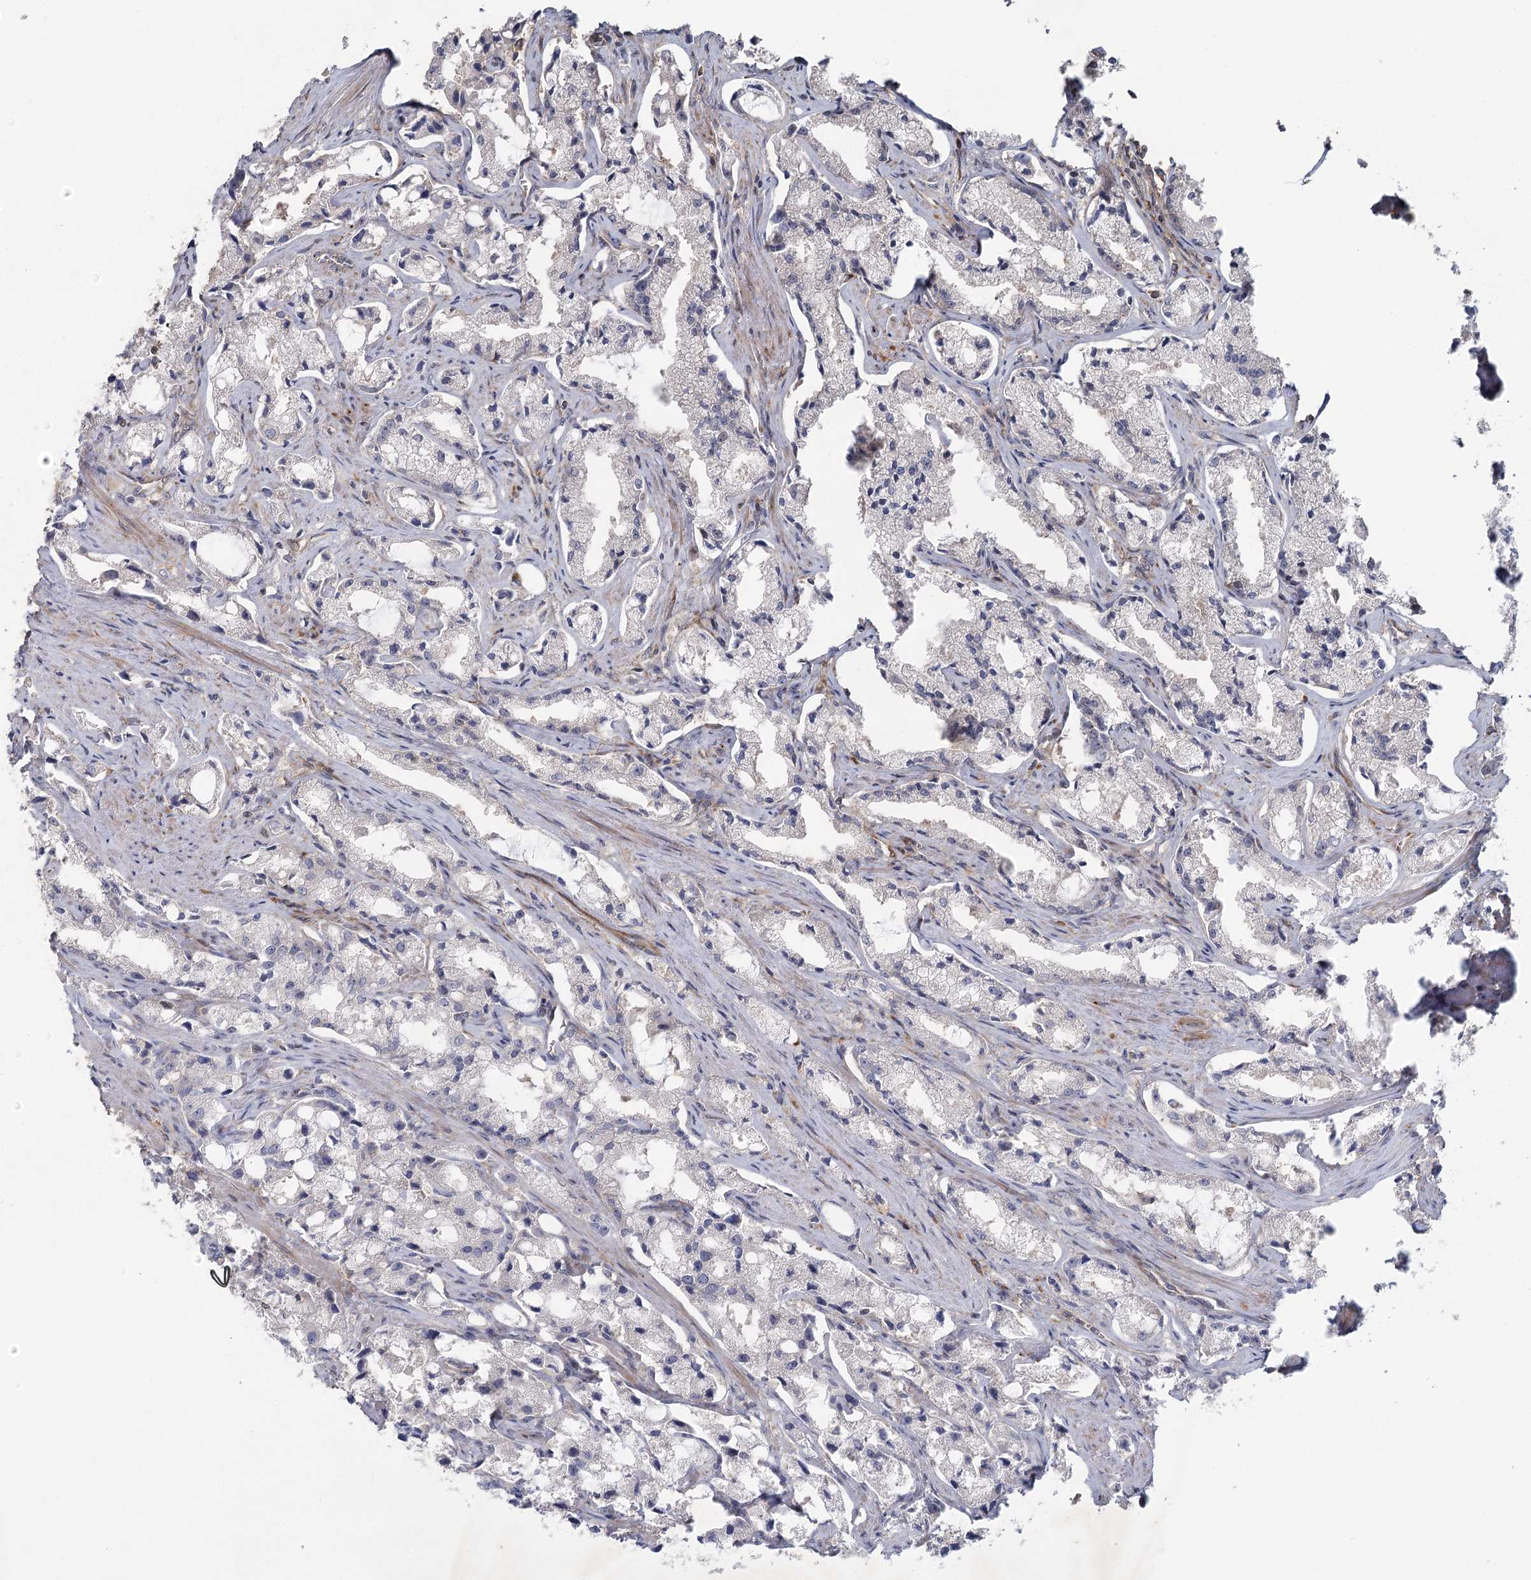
{"staining": {"intensity": "negative", "quantity": "none", "location": "none"}, "tissue": "prostate cancer", "cell_type": "Tumor cells", "image_type": "cancer", "snomed": [{"axis": "morphology", "description": "Adenocarcinoma, High grade"}, {"axis": "topography", "description": "Prostate"}], "caption": "Protein analysis of prostate high-grade adenocarcinoma exhibits no significant positivity in tumor cells.", "gene": "FAM110C", "patient": {"sex": "male", "age": 66}}